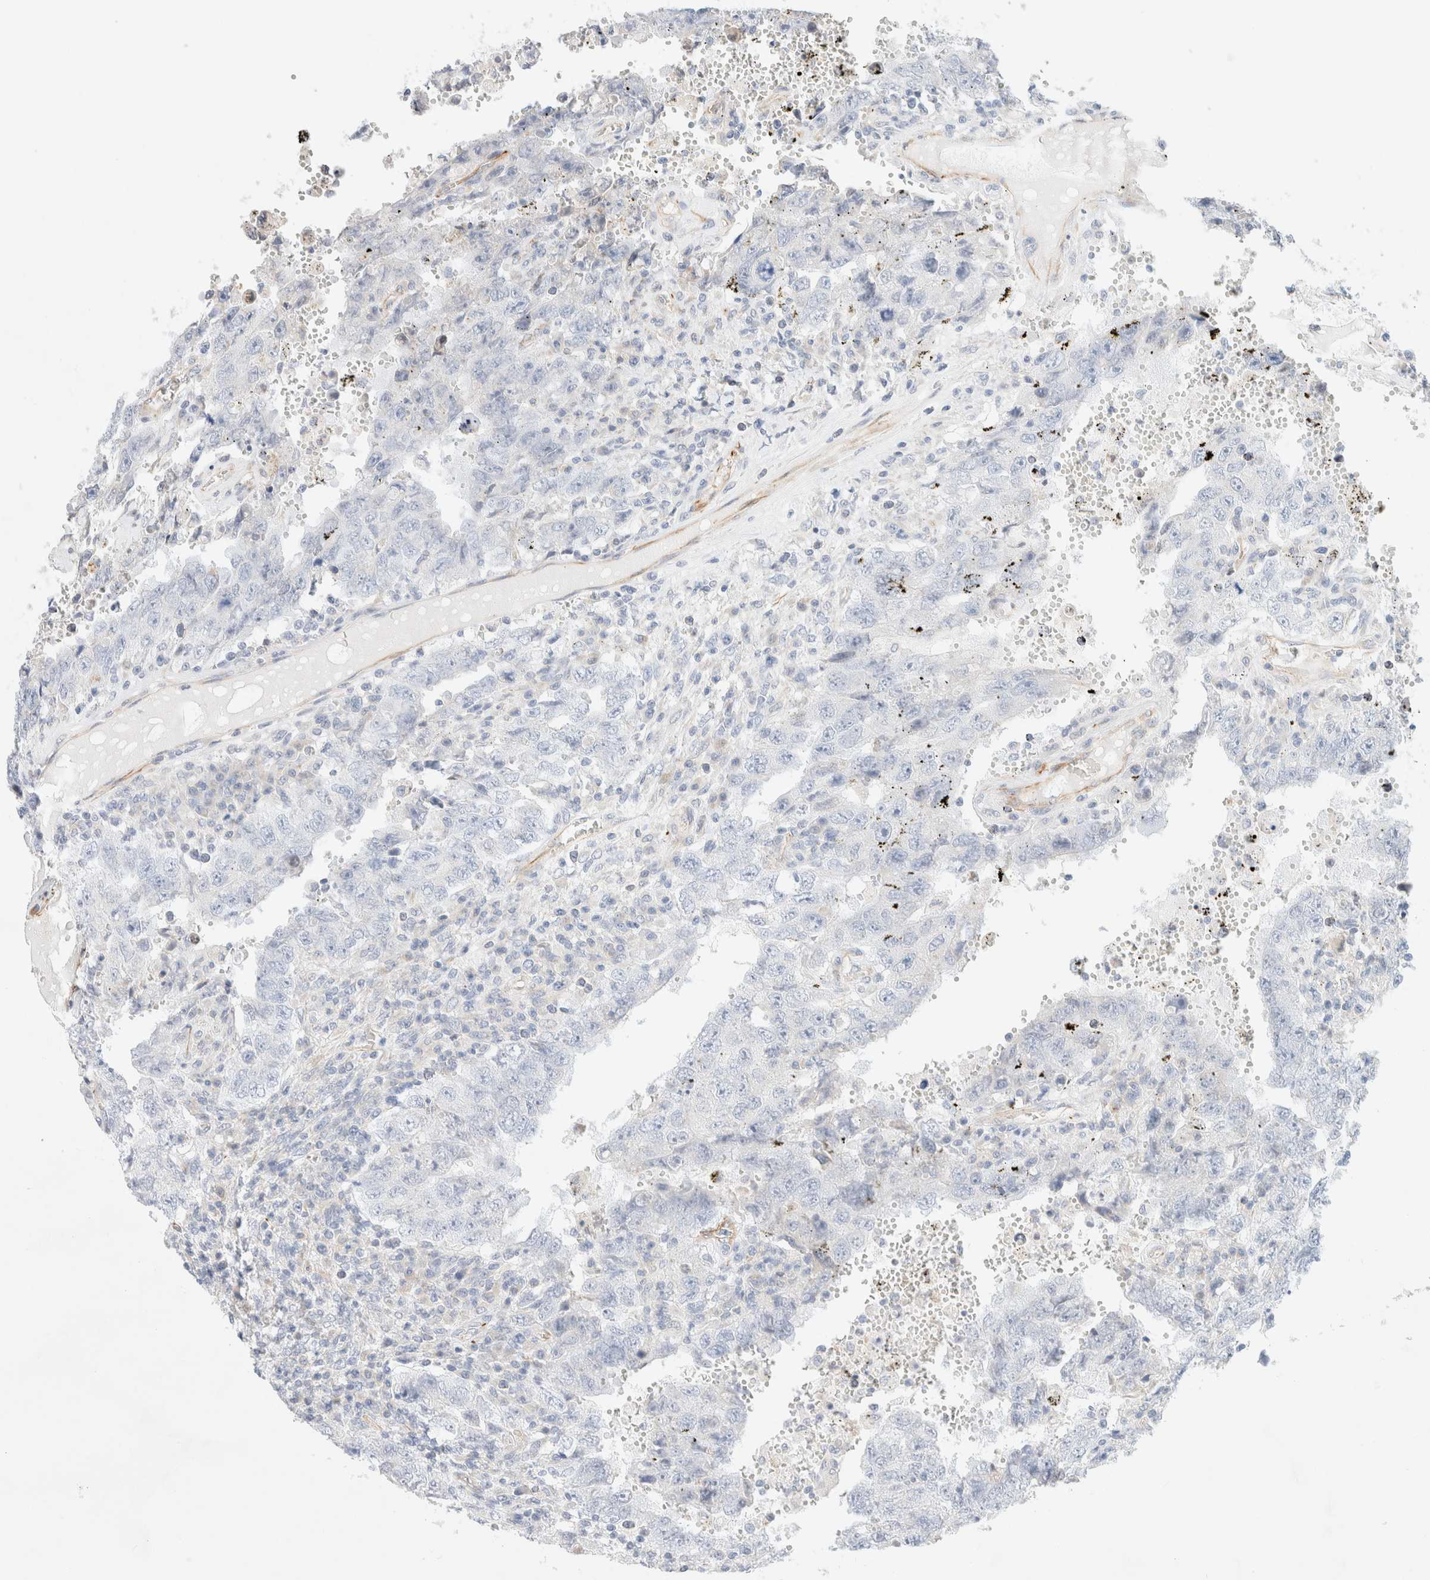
{"staining": {"intensity": "negative", "quantity": "none", "location": "none"}, "tissue": "testis cancer", "cell_type": "Tumor cells", "image_type": "cancer", "snomed": [{"axis": "morphology", "description": "Carcinoma, Embryonal, NOS"}, {"axis": "topography", "description": "Testis"}], "caption": "Immunohistochemistry (IHC) of testis embryonal carcinoma exhibits no positivity in tumor cells. Nuclei are stained in blue.", "gene": "SLC25A48", "patient": {"sex": "male", "age": 26}}